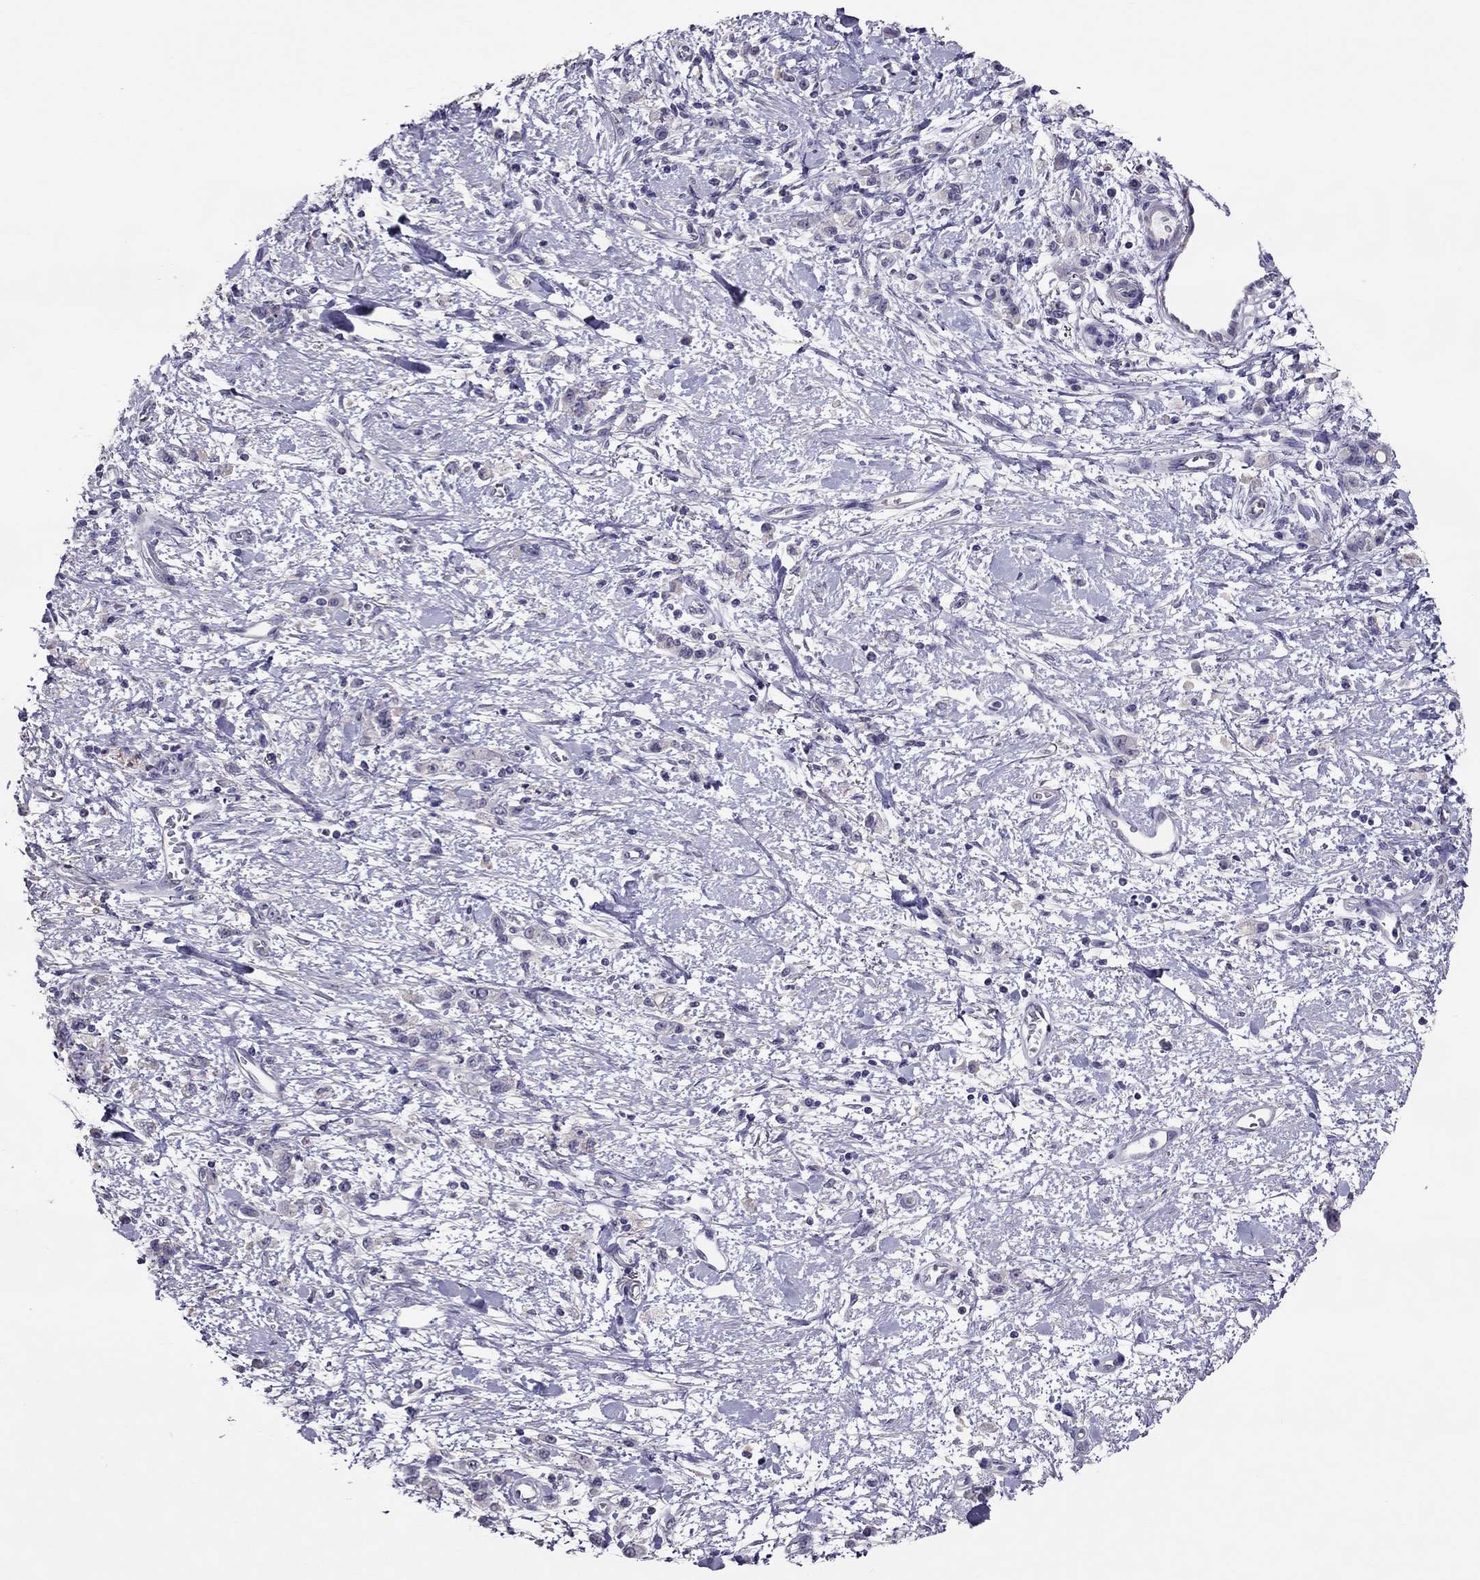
{"staining": {"intensity": "negative", "quantity": "none", "location": "none"}, "tissue": "stomach cancer", "cell_type": "Tumor cells", "image_type": "cancer", "snomed": [{"axis": "morphology", "description": "Adenocarcinoma, NOS"}, {"axis": "topography", "description": "Stomach"}], "caption": "DAB immunohistochemical staining of human adenocarcinoma (stomach) shows no significant positivity in tumor cells.", "gene": "LRRC46", "patient": {"sex": "male", "age": 77}}